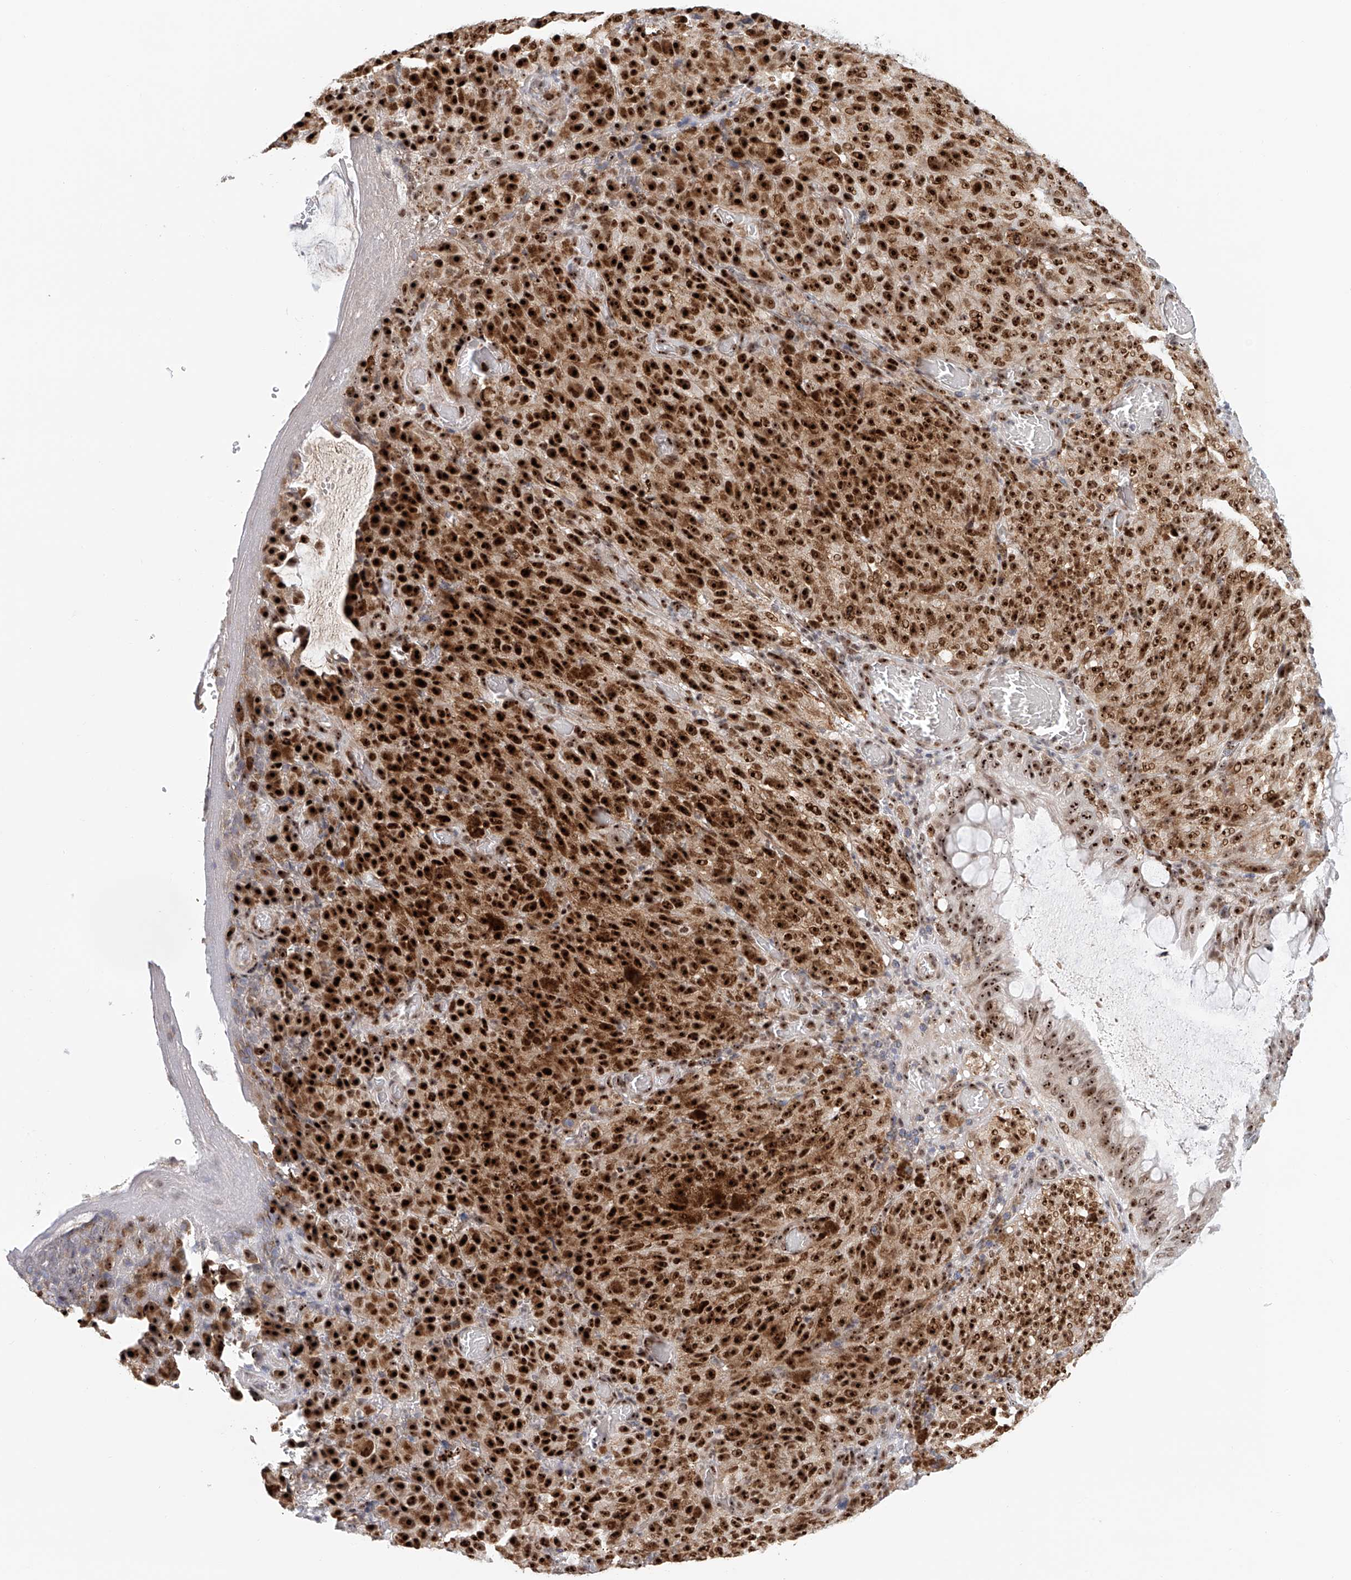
{"staining": {"intensity": "strong", "quantity": ">75%", "location": "cytoplasmic/membranous,nuclear"}, "tissue": "melanoma", "cell_type": "Tumor cells", "image_type": "cancer", "snomed": [{"axis": "morphology", "description": "Malignant melanoma, NOS"}, {"axis": "topography", "description": "Rectum"}], "caption": "The micrograph exhibits staining of melanoma, revealing strong cytoplasmic/membranous and nuclear protein positivity (brown color) within tumor cells.", "gene": "PRUNE2", "patient": {"sex": "female", "age": 81}}